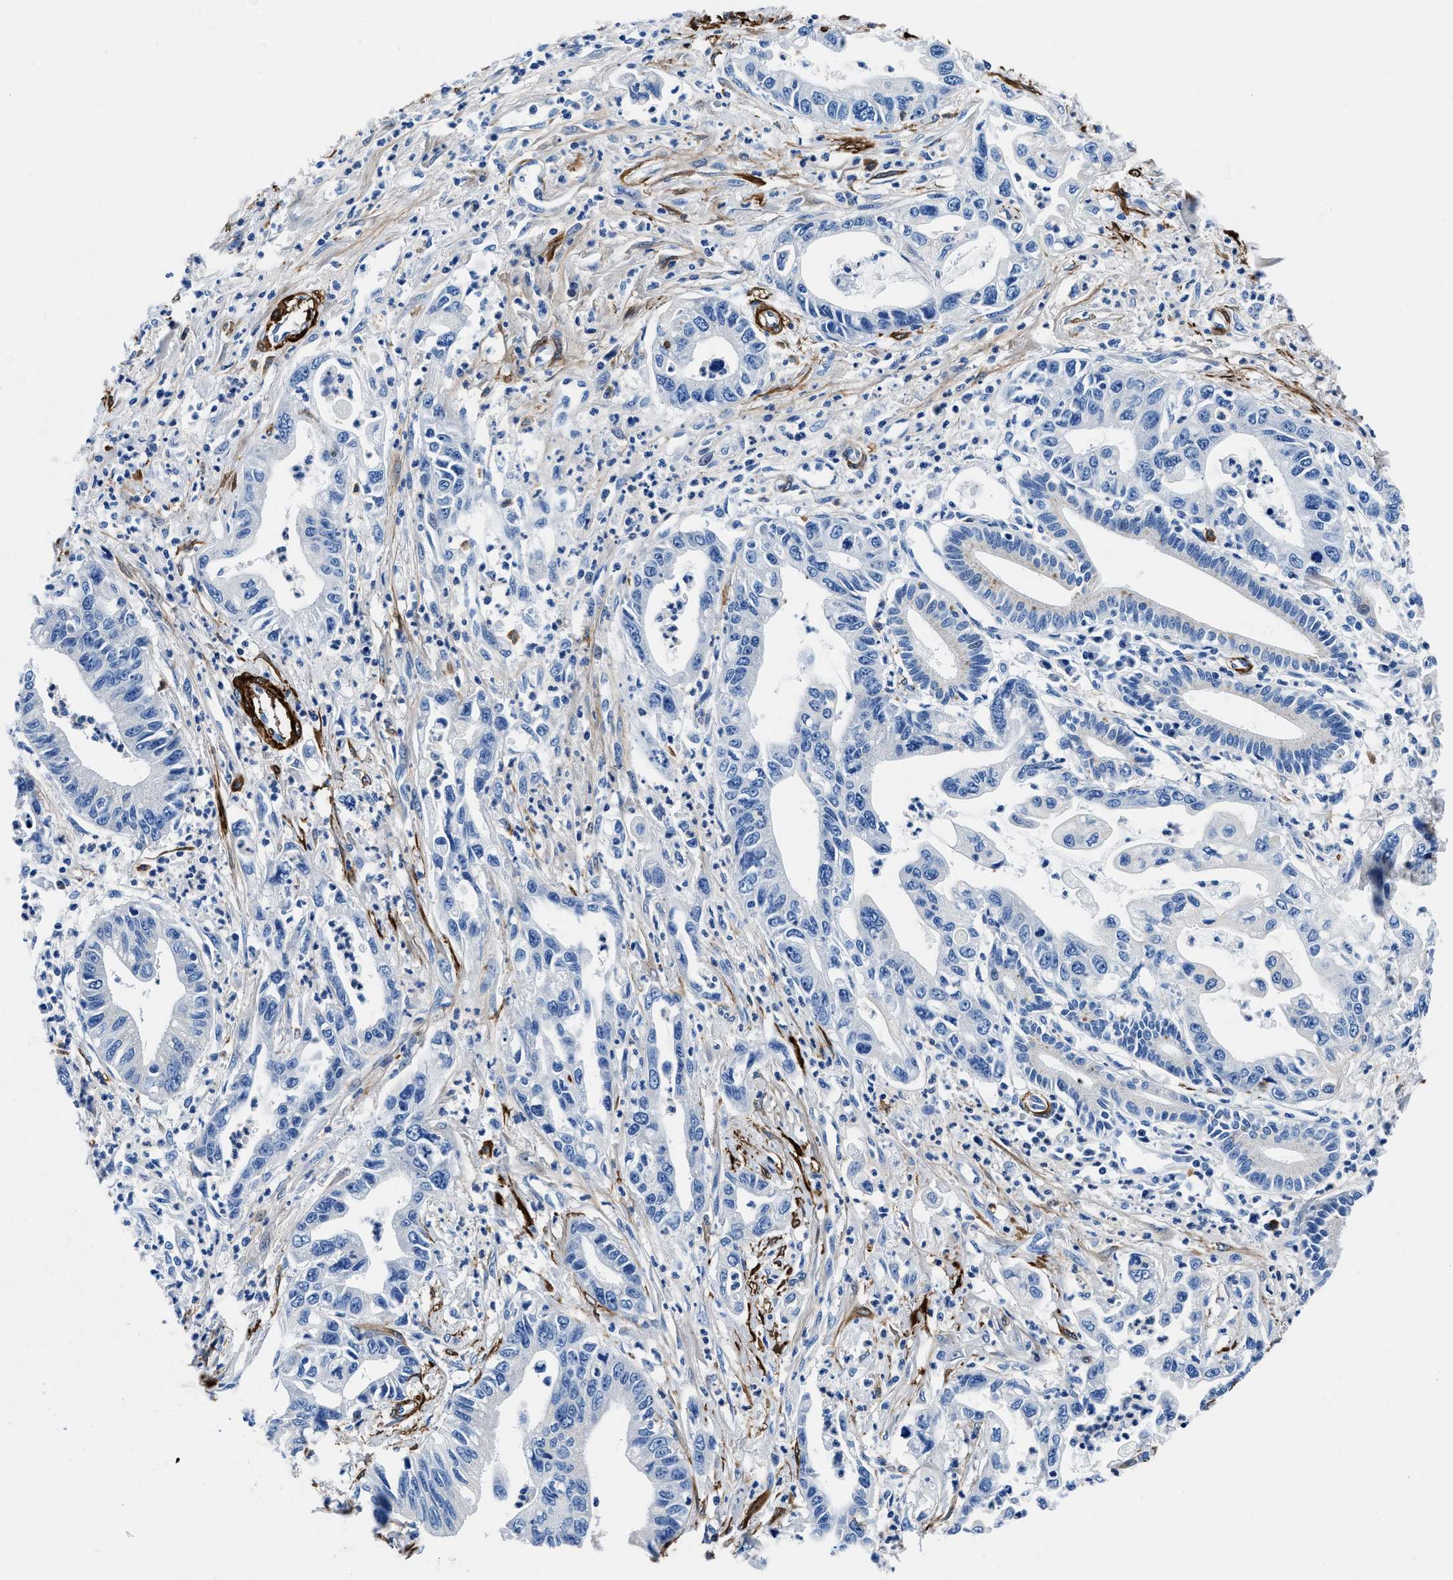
{"staining": {"intensity": "negative", "quantity": "none", "location": "none"}, "tissue": "pancreatic cancer", "cell_type": "Tumor cells", "image_type": "cancer", "snomed": [{"axis": "morphology", "description": "Adenocarcinoma, NOS"}, {"axis": "topography", "description": "Pancreas"}], "caption": "The image displays no staining of tumor cells in pancreatic cancer (adenocarcinoma).", "gene": "TEX261", "patient": {"sex": "male", "age": 56}}